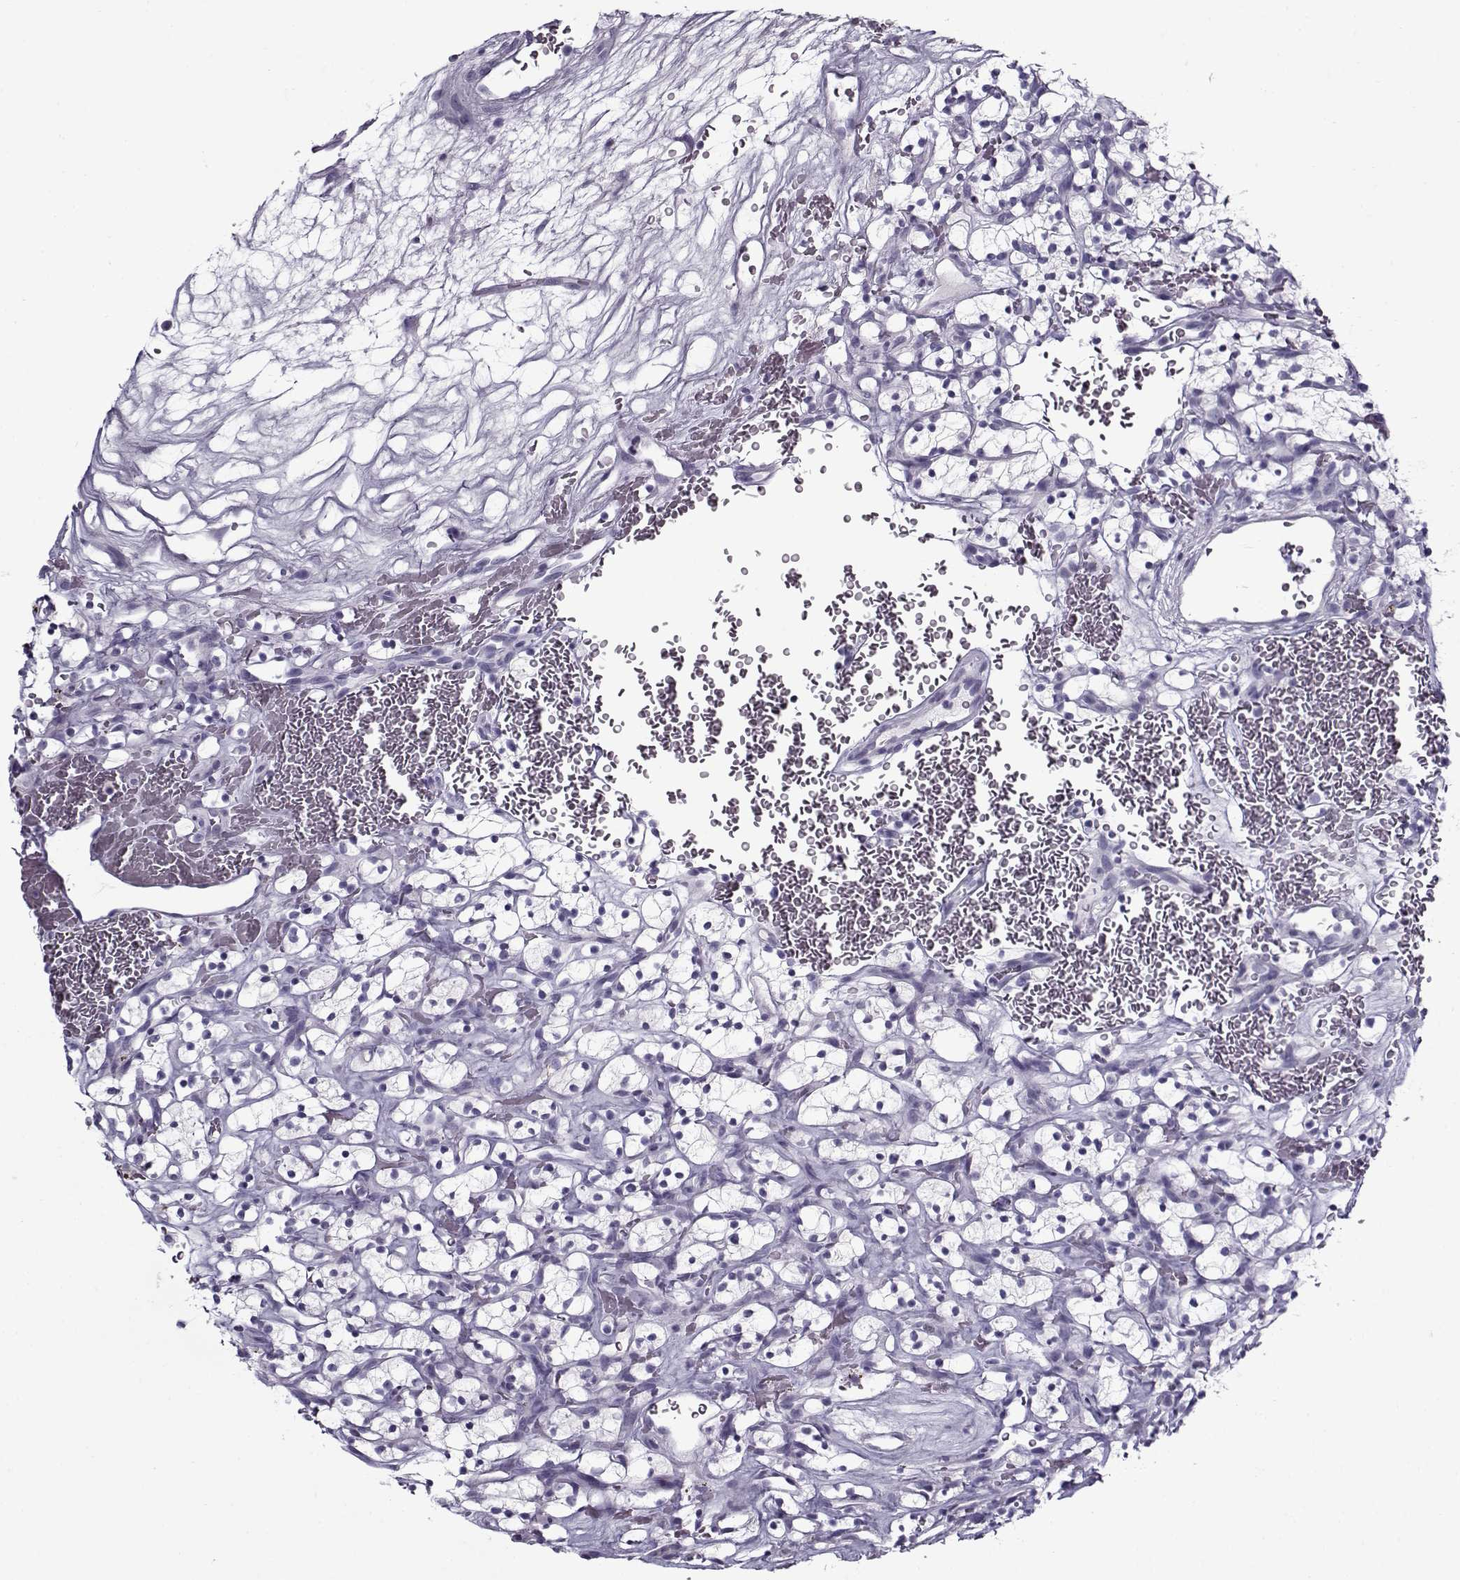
{"staining": {"intensity": "negative", "quantity": "none", "location": "none"}, "tissue": "renal cancer", "cell_type": "Tumor cells", "image_type": "cancer", "snomed": [{"axis": "morphology", "description": "Adenocarcinoma, NOS"}, {"axis": "topography", "description": "Kidney"}], "caption": "This is a photomicrograph of immunohistochemistry (IHC) staining of renal cancer, which shows no expression in tumor cells. (DAB (3,3'-diaminobenzidine) IHC visualized using brightfield microscopy, high magnification).", "gene": "GAGE2A", "patient": {"sex": "female", "age": 64}}